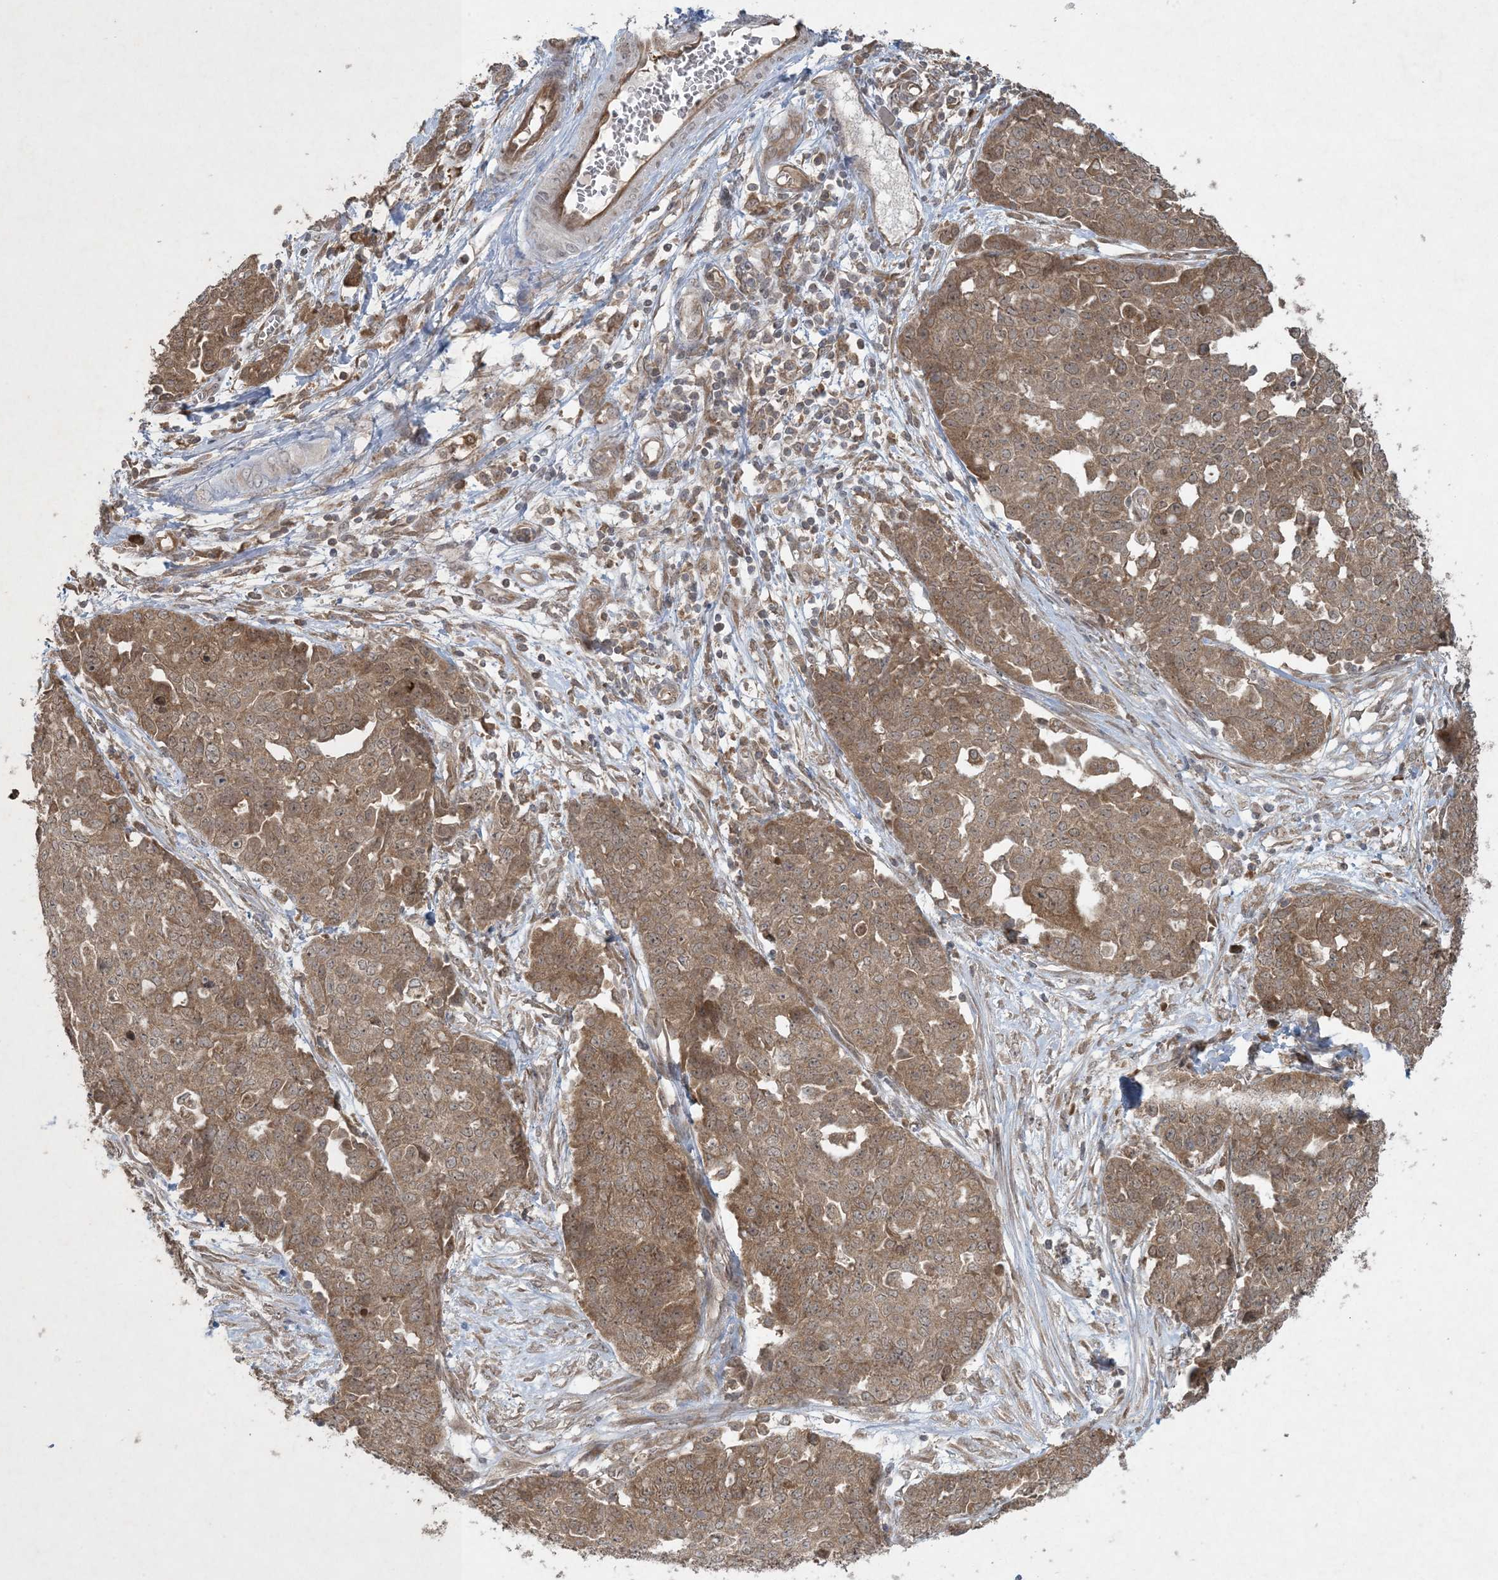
{"staining": {"intensity": "moderate", "quantity": ">75%", "location": "cytoplasmic/membranous,nuclear"}, "tissue": "ovarian cancer", "cell_type": "Tumor cells", "image_type": "cancer", "snomed": [{"axis": "morphology", "description": "Cystadenocarcinoma, serous, NOS"}, {"axis": "topography", "description": "Soft tissue"}, {"axis": "topography", "description": "Ovary"}], "caption": "Immunohistochemical staining of human ovarian cancer (serous cystadenocarcinoma) exhibits medium levels of moderate cytoplasmic/membranous and nuclear positivity in approximately >75% of tumor cells.", "gene": "NRBP2", "patient": {"sex": "female", "age": 57}}